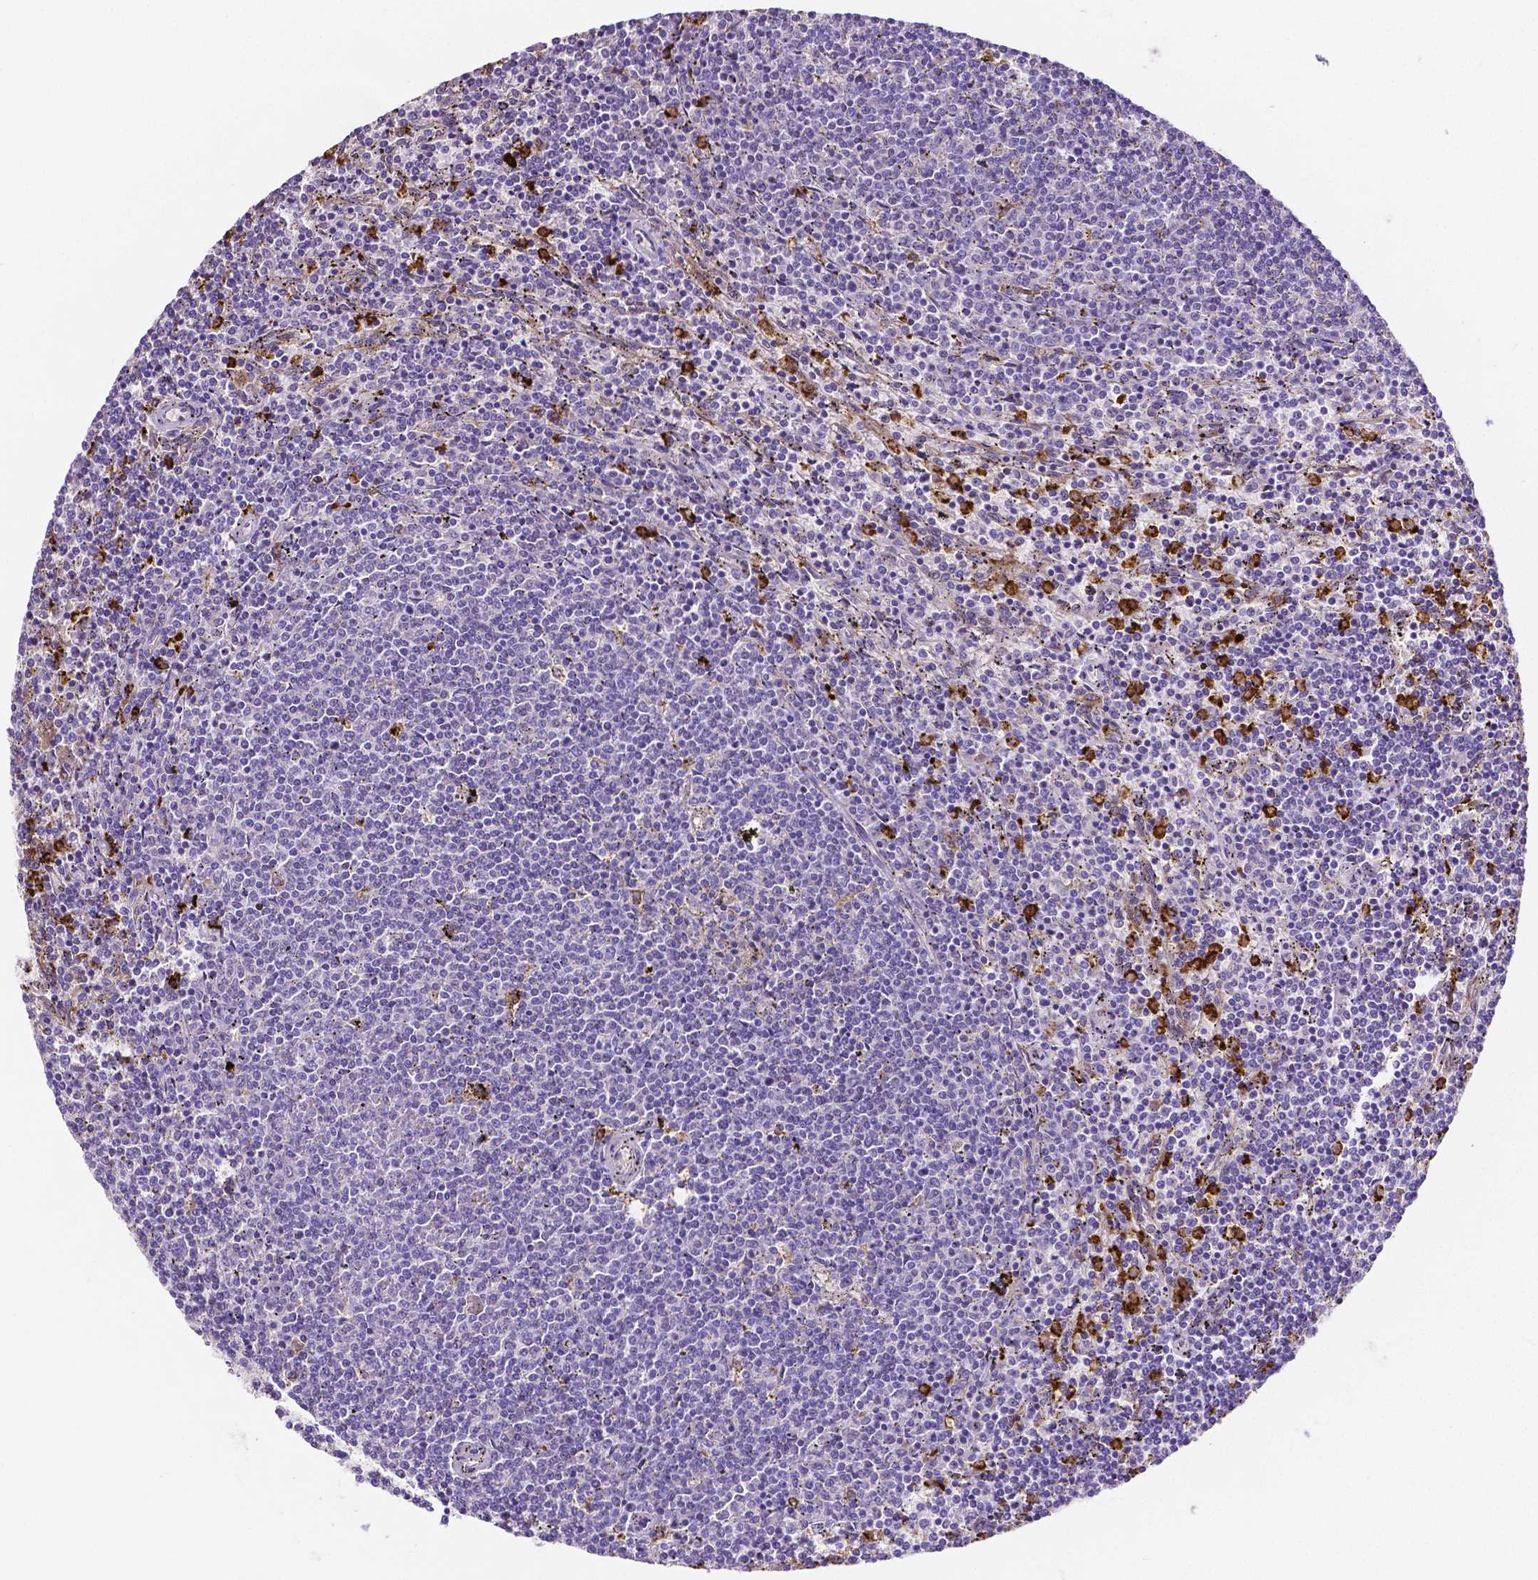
{"staining": {"intensity": "negative", "quantity": "none", "location": "none"}, "tissue": "lymphoma", "cell_type": "Tumor cells", "image_type": "cancer", "snomed": [{"axis": "morphology", "description": "Malignant lymphoma, non-Hodgkin's type, Low grade"}, {"axis": "topography", "description": "Spleen"}], "caption": "Immunohistochemistry histopathology image of human lymphoma stained for a protein (brown), which exhibits no positivity in tumor cells.", "gene": "MMP9", "patient": {"sex": "female", "age": 50}}